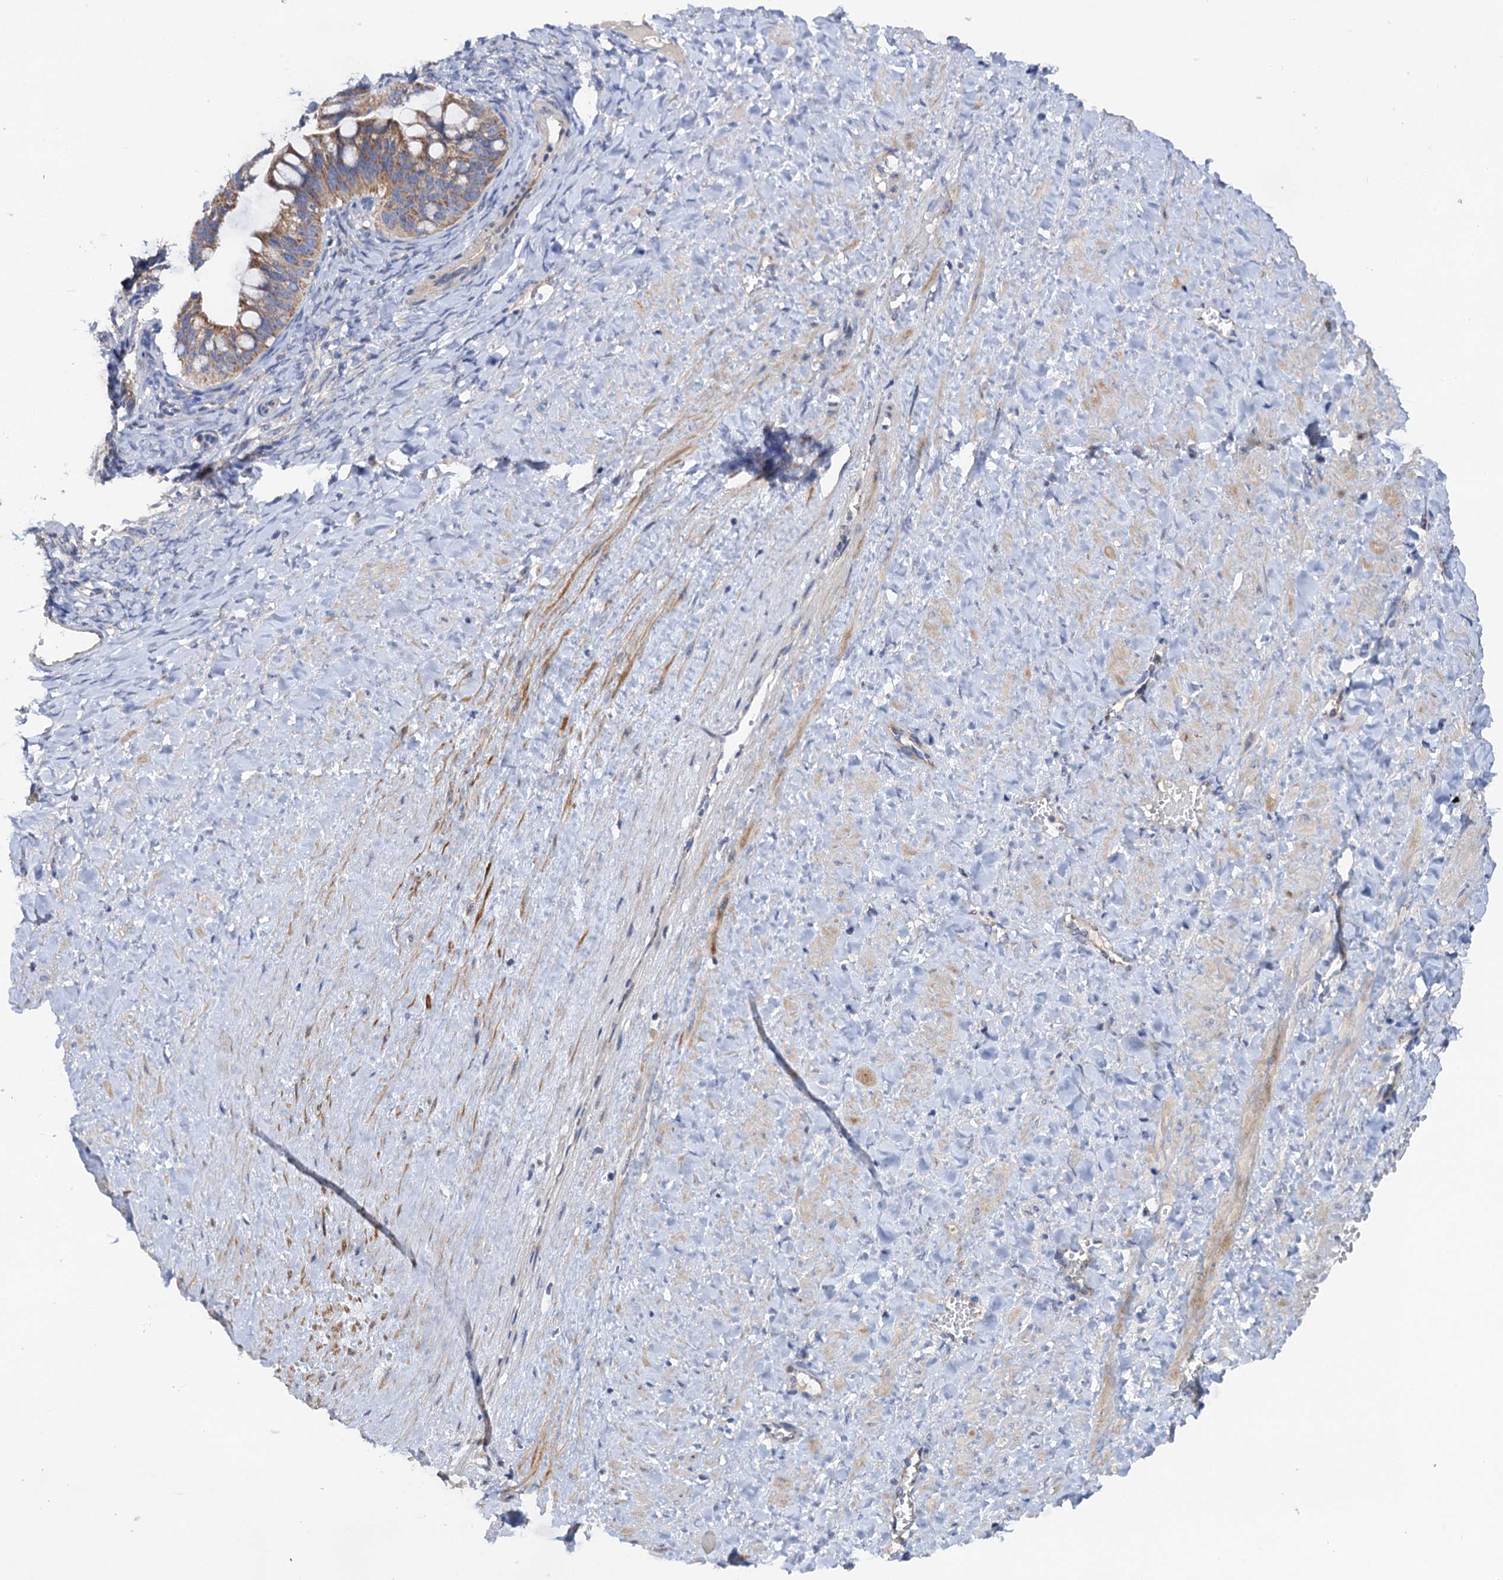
{"staining": {"intensity": "moderate", "quantity": ">75%", "location": "cytoplasmic/membranous"}, "tissue": "ovarian cancer", "cell_type": "Tumor cells", "image_type": "cancer", "snomed": [{"axis": "morphology", "description": "Cystadenocarcinoma, mucinous, NOS"}, {"axis": "topography", "description": "Ovary"}], "caption": "Tumor cells display medium levels of moderate cytoplasmic/membranous positivity in about >75% of cells in human ovarian cancer (mucinous cystadenocarcinoma).", "gene": "MRPL48", "patient": {"sex": "female", "age": 73}}